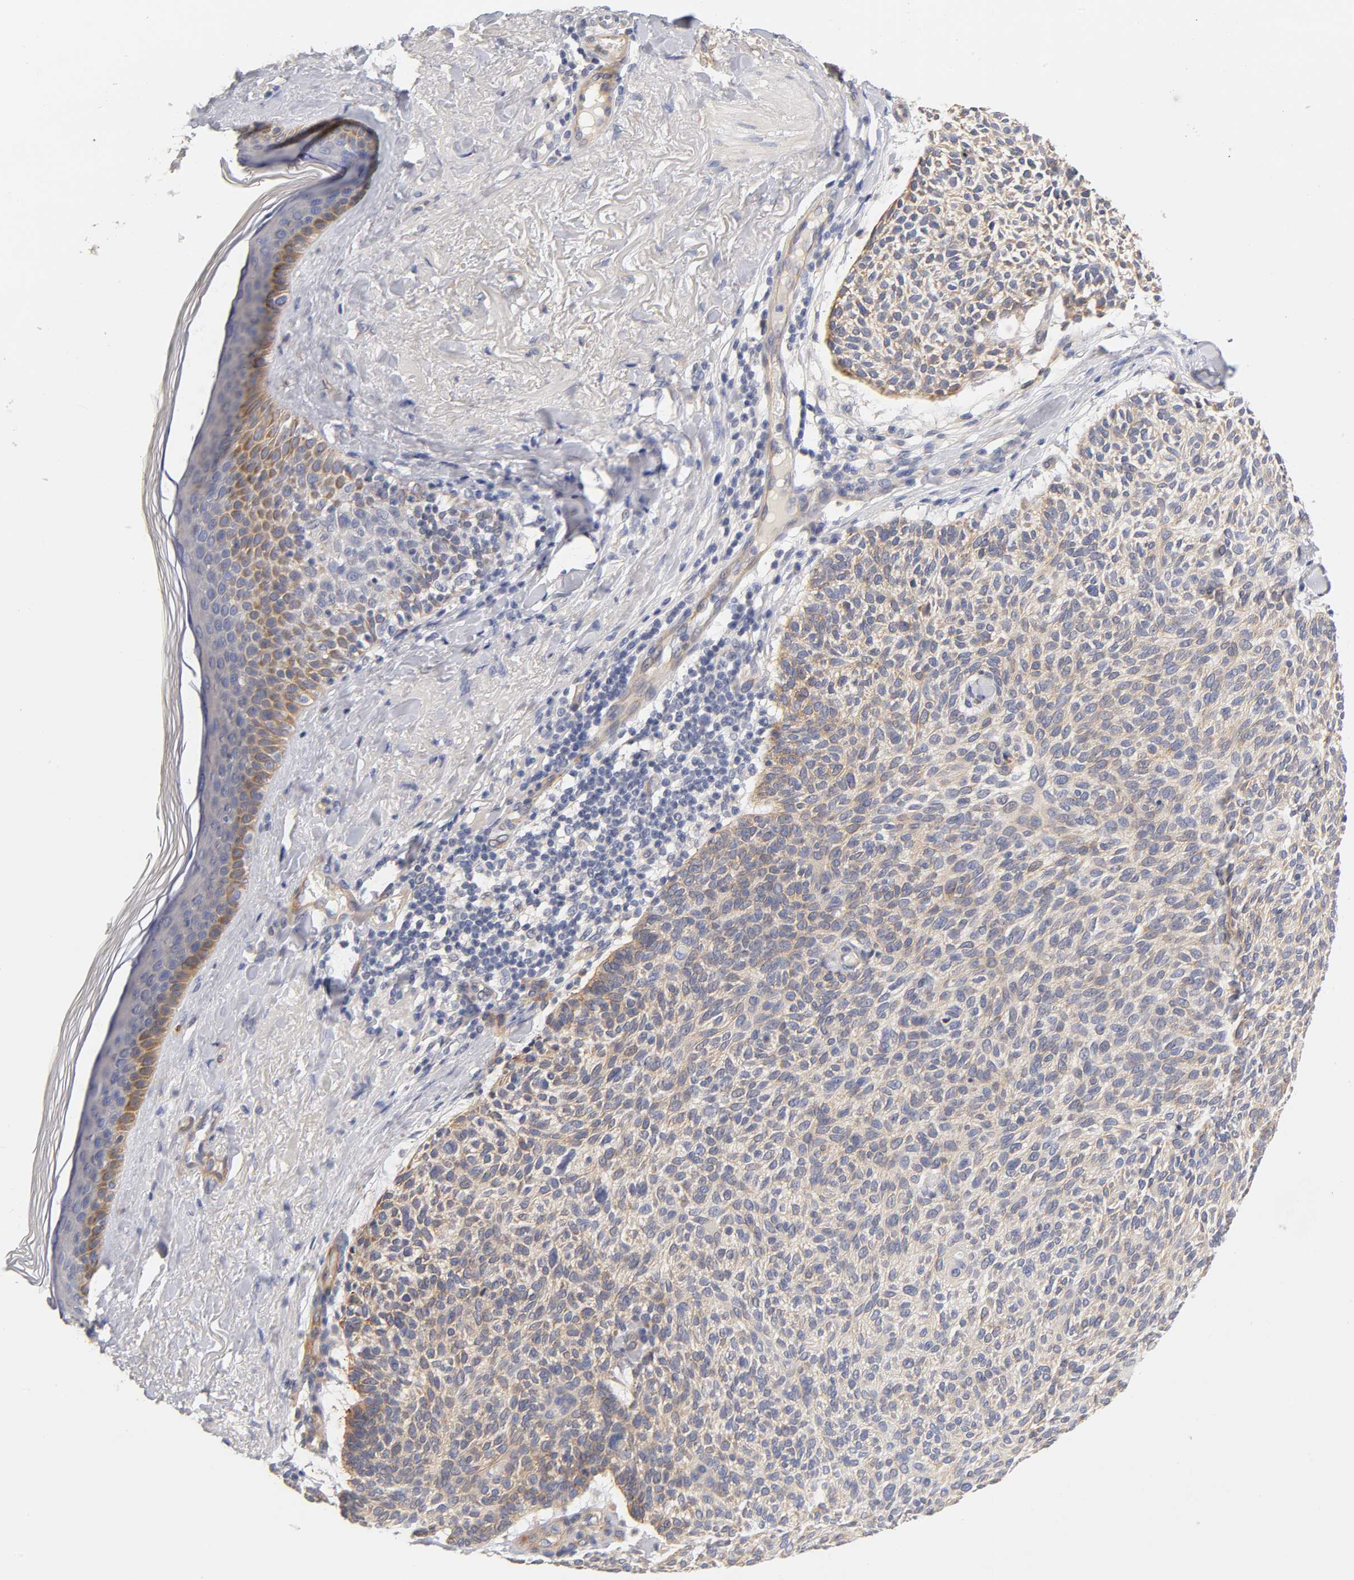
{"staining": {"intensity": "weak", "quantity": ">75%", "location": "cytoplasmic/membranous"}, "tissue": "skin cancer", "cell_type": "Tumor cells", "image_type": "cancer", "snomed": [{"axis": "morphology", "description": "Normal tissue, NOS"}, {"axis": "morphology", "description": "Basal cell carcinoma"}, {"axis": "topography", "description": "Skin"}], "caption": "Protein expression analysis of human skin cancer reveals weak cytoplasmic/membranous positivity in about >75% of tumor cells.", "gene": "LAMB1", "patient": {"sex": "female", "age": 70}}